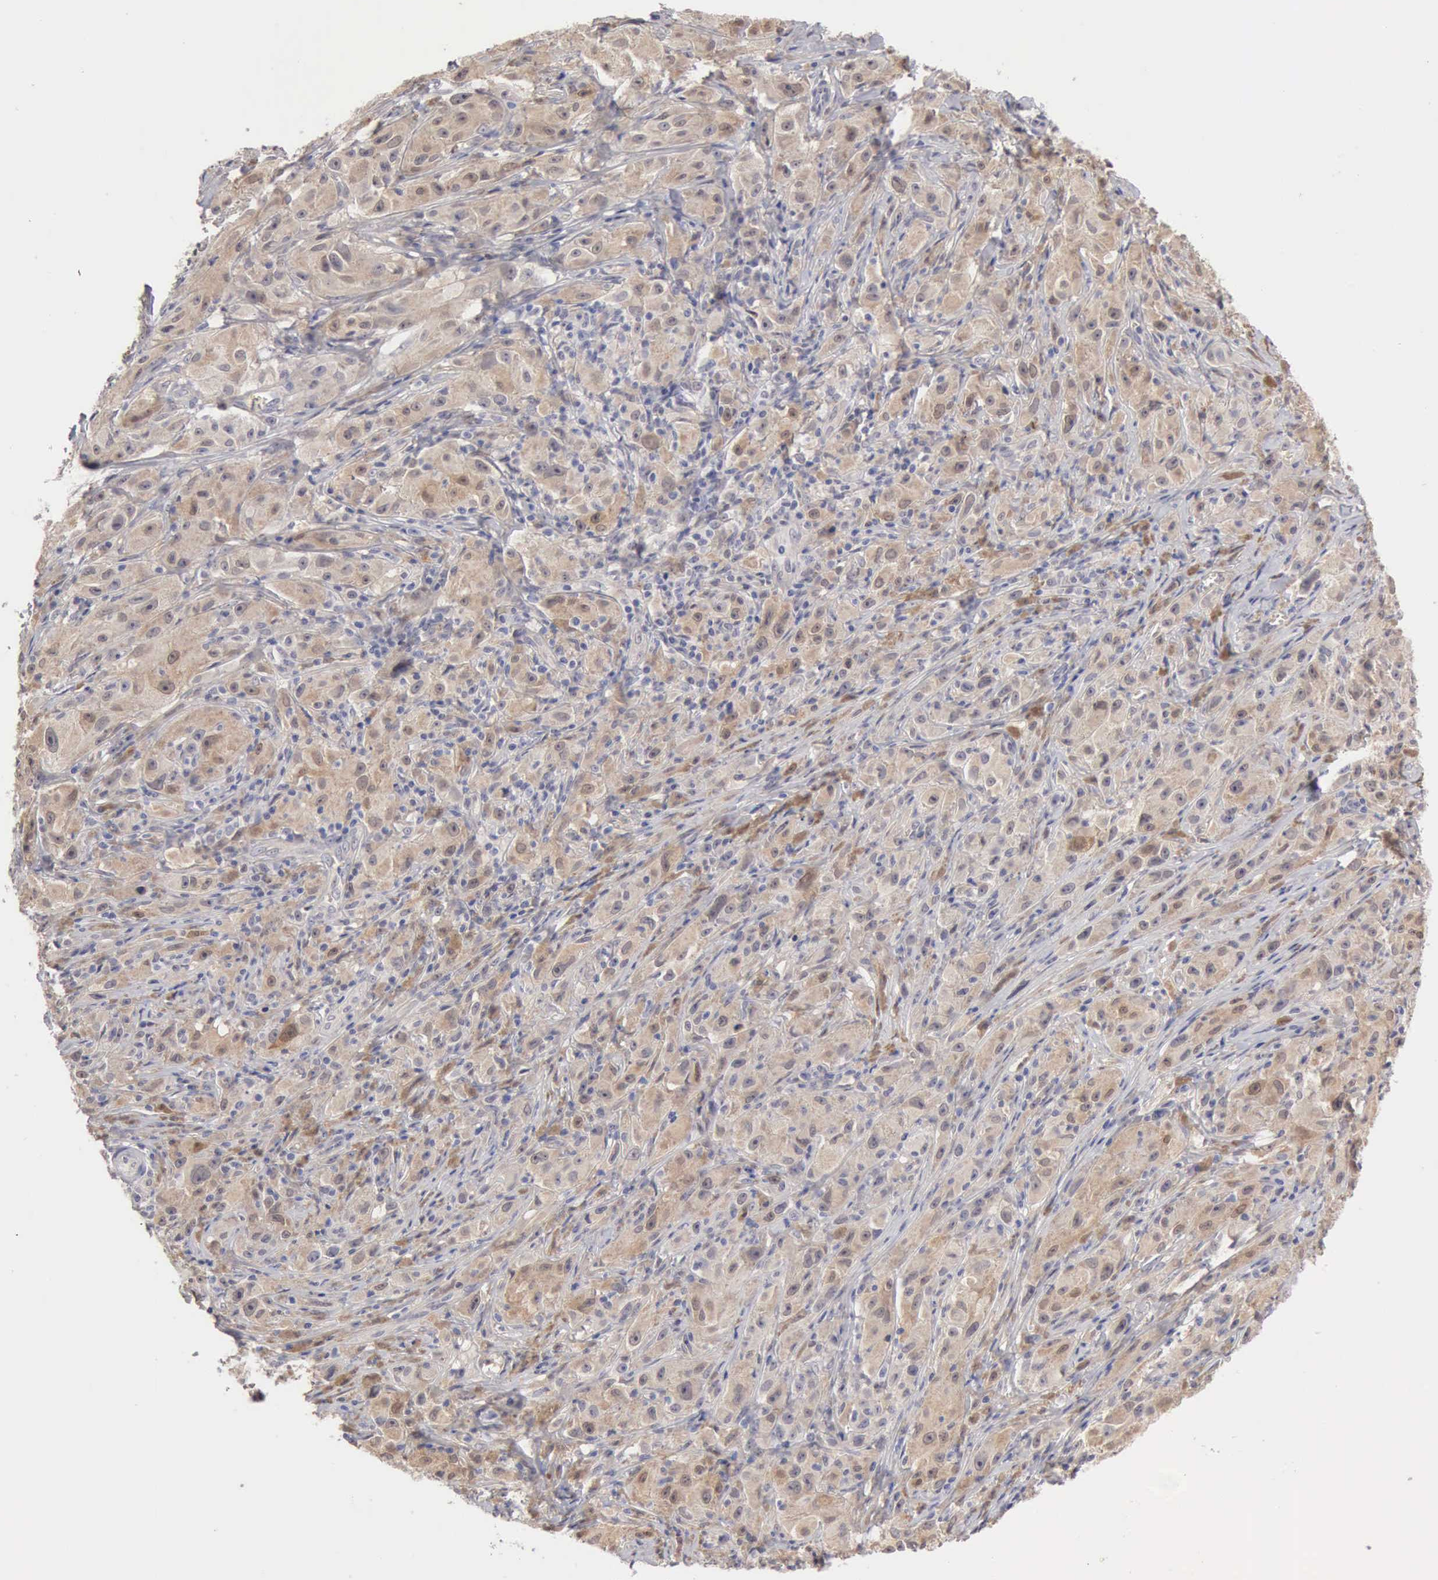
{"staining": {"intensity": "weak", "quantity": ">75%", "location": "cytoplasmic/membranous"}, "tissue": "melanoma", "cell_type": "Tumor cells", "image_type": "cancer", "snomed": [{"axis": "morphology", "description": "Malignant melanoma, NOS"}, {"axis": "topography", "description": "Skin"}], "caption": "Immunohistochemical staining of melanoma exhibits weak cytoplasmic/membranous protein positivity in approximately >75% of tumor cells. Nuclei are stained in blue.", "gene": "PTGR2", "patient": {"sex": "male", "age": 56}}